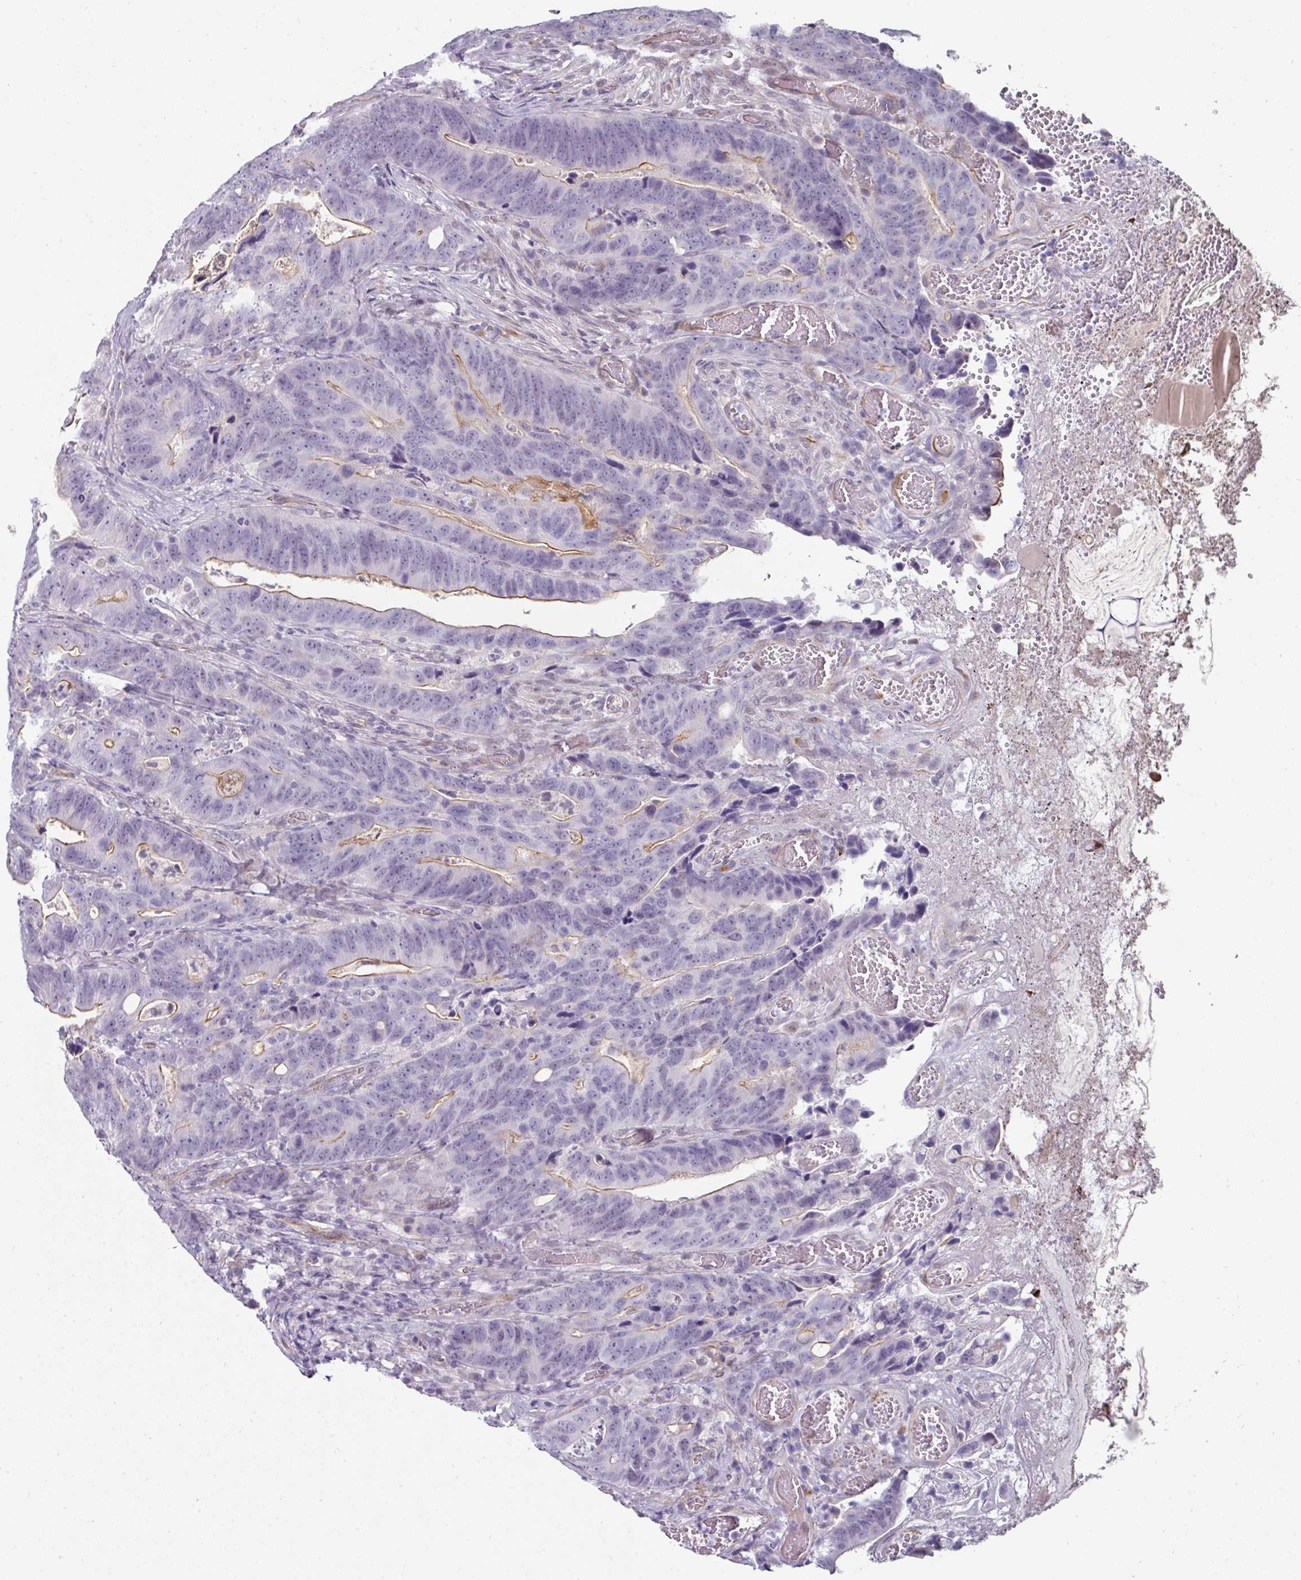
{"staining": {"intensity": "moderate", "quantity": "25%-75%", "location": "cytoplasmic/membranous"}, "tissue": "colorectal cancer", "cell_type": "Tumor cells", "image_type": "cancer", "snomed": [{"axis": "morphology", "description": "Adenocarcinoma, NOS"}, {"axis": "topography", "description": "Colon"}], "caption": "This is a micrograph of IHC staining of colorectal adenocarcinoma, which shows moderate positivity in the cytoplasmic/membranous of tumor cells.", "gene": "EYA3", "patient": {"sex": "female", "age": 82}}